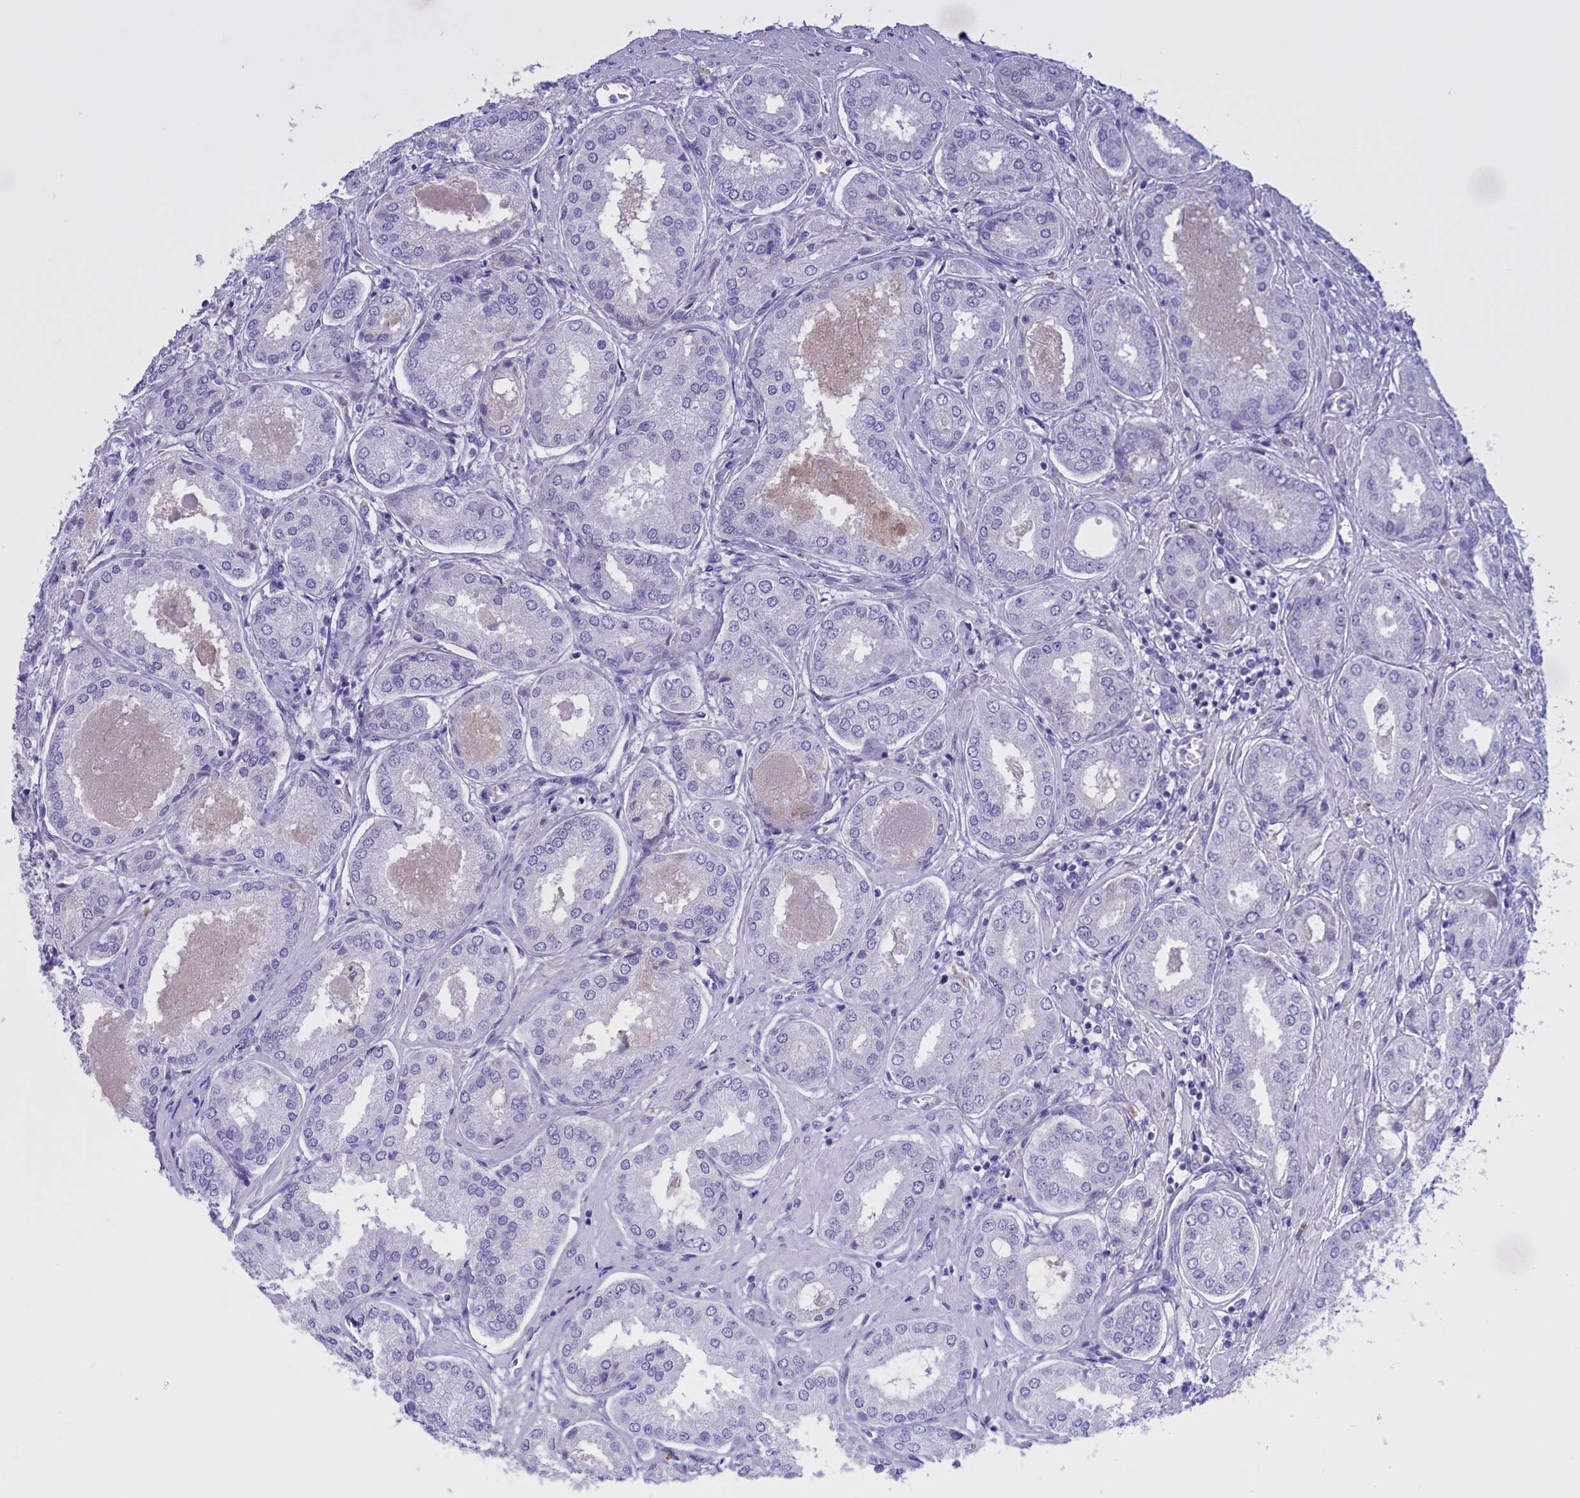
{"staining": {"intensity": "negative", "quantity": "none", "location": "none"}, "tissue": "prostate cancer", "cell_type": "Tumor cells", "image_type": "cancer", "snomed": [{"axis": "morphology", "description": "Adenocarcinoma, Low grade"}, {"axis": "topography", "description": "Prostate"}], "caption": "Tumor cells are negative for protein expression in human low-grade adenocarcinoma (prostate).", "gene": "PROK2", "patient": {"sex": "male", "age": 68}}